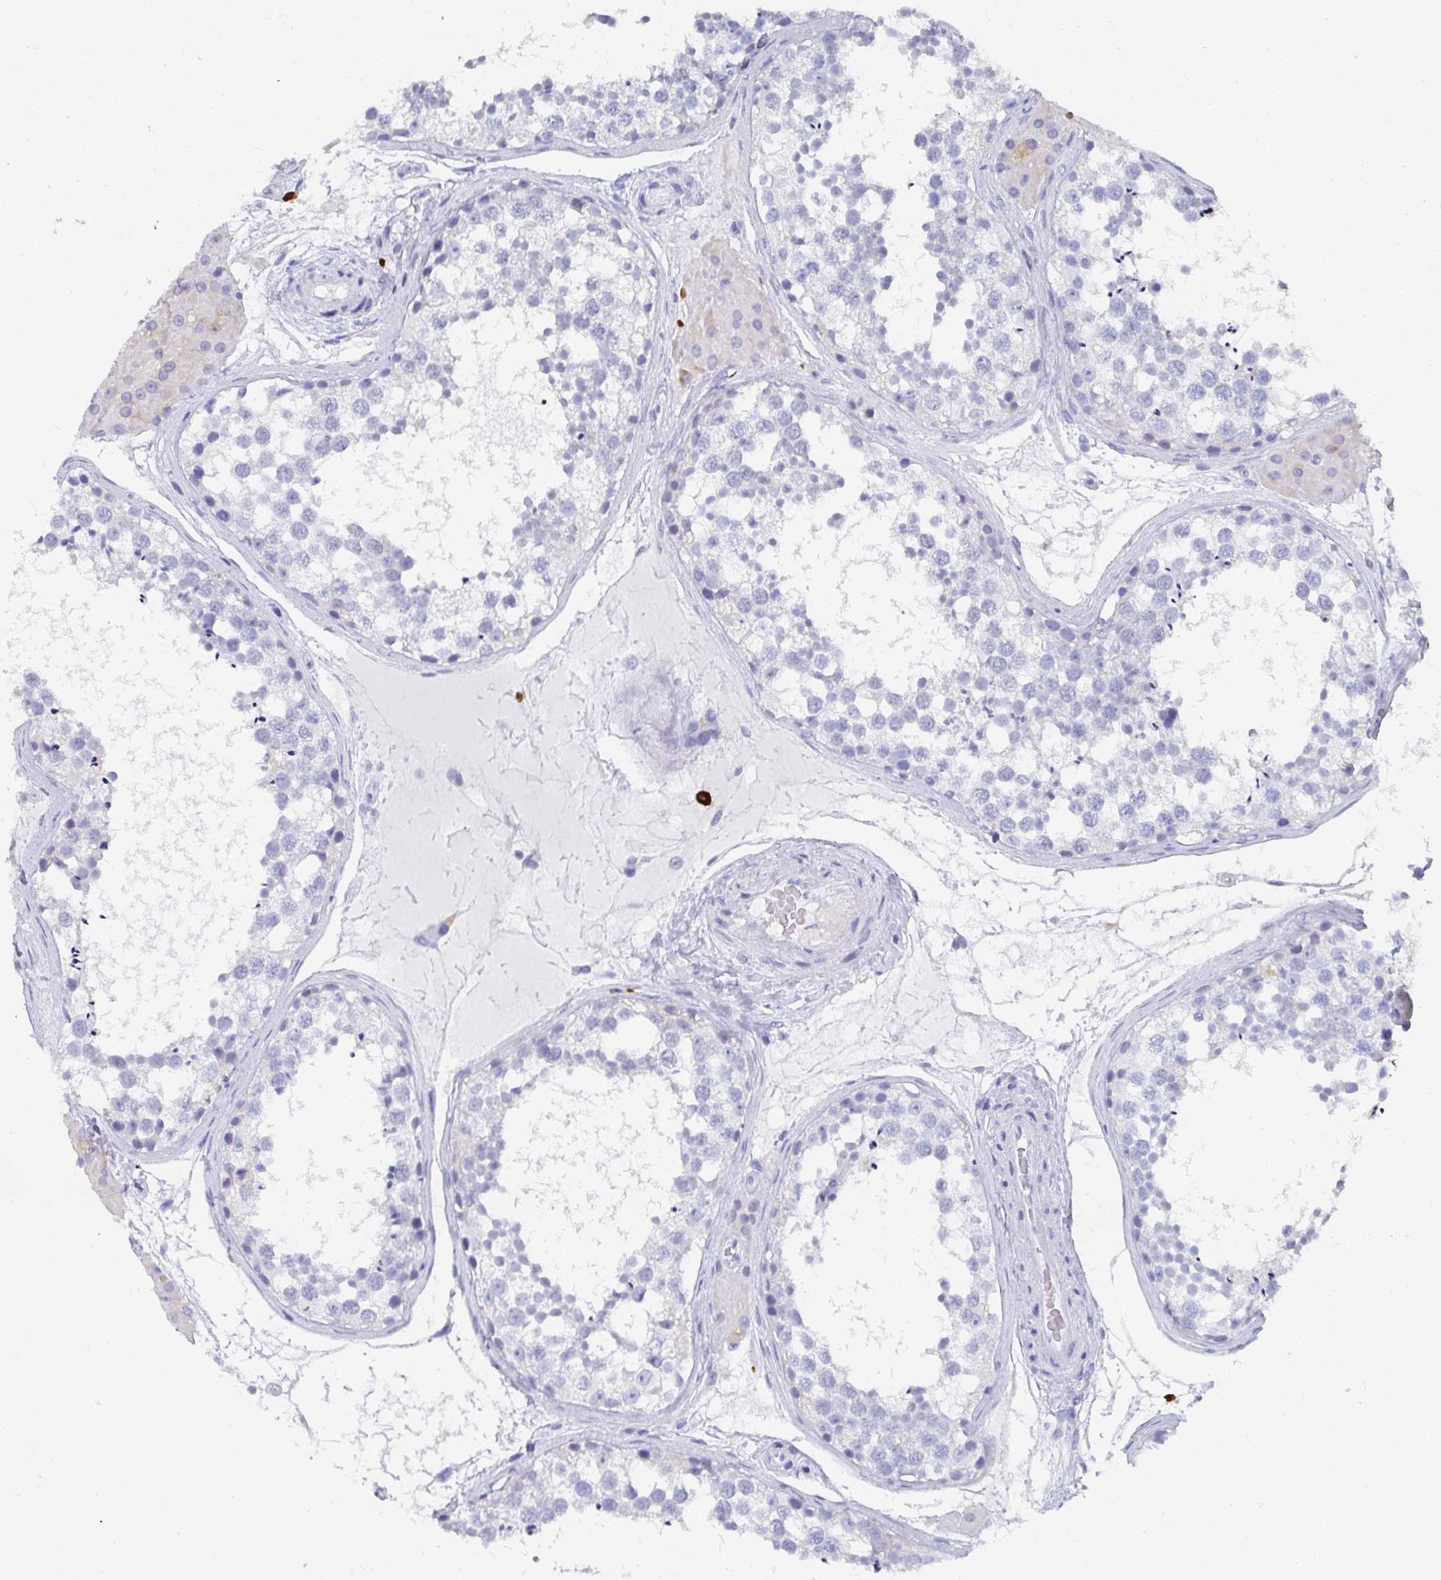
{"staining": {"intensity": "negative", "quantity": "none", "location": "none"}, "tissue": "testis", "cell_type": "Cells in seminiferous ducts", "image_type": "normal", "snomed": [{"axis": "morphology", "description": "Normal tissue, NOS"}, {"axis": "morphology", "description": "Seminoma, NOS"}, {"axis": "topography", "description": "Testis"}], "caption": "Immunohistochemistry photomicrograph of unremarkable testis stained for a protein (brown), which shows no staining in cells in seminiferous ducts. (Brightfield microscopy of DAB (3,3'-diaminobenzidine) immunohistochemistry at high magnification).", "gene": "GRIA1", "patient": {"sex": "male", "age": 65}}